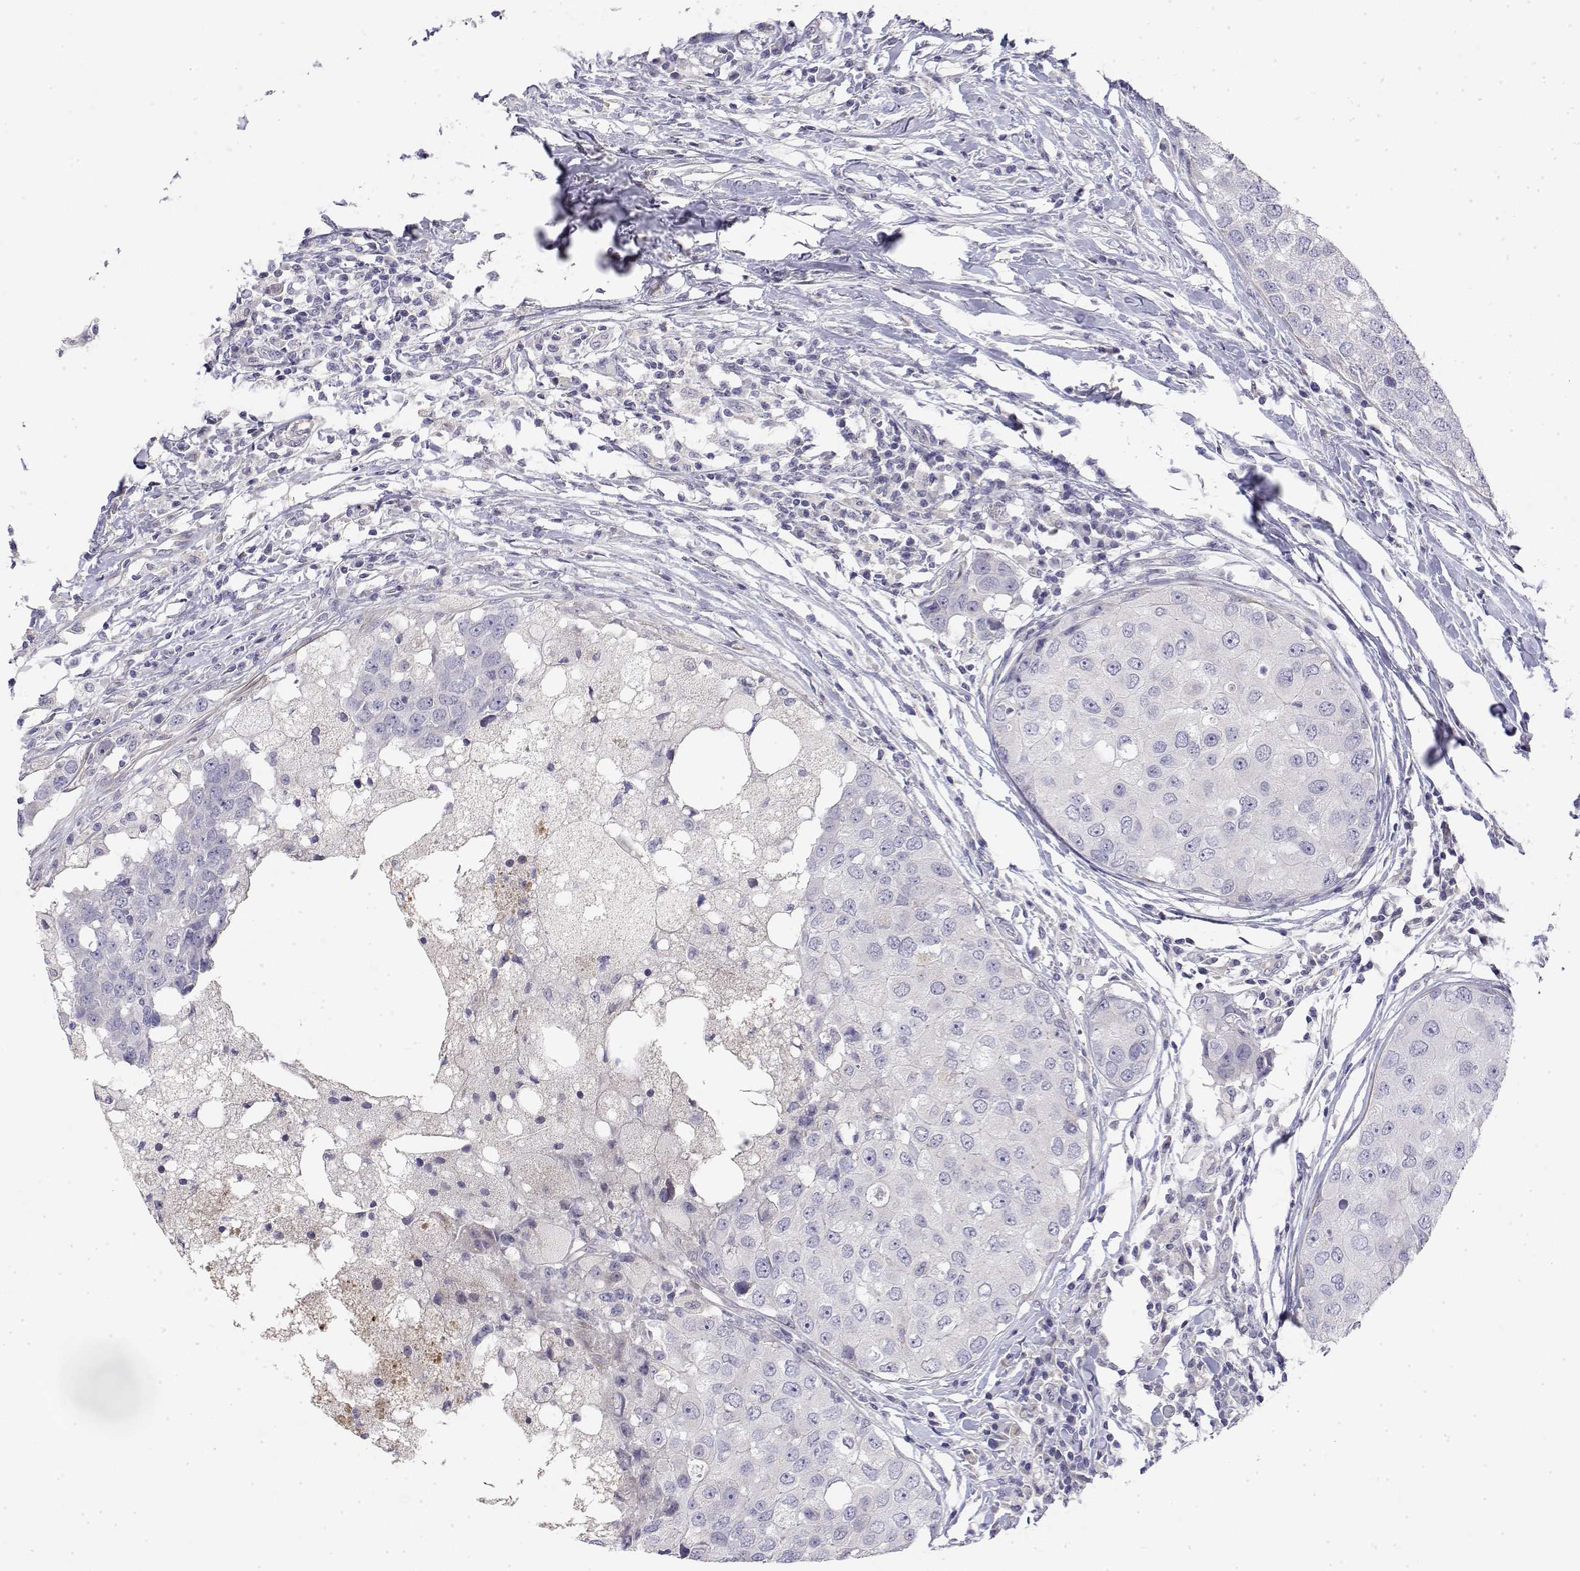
{"staining": {"intensity": "negative", "quantity": "none", "location": "none"}, "tissue": "breast cancer", "cell_type": "Tumor cells", "image_type": "cancer", "snomed": [{"axis": "morphology", "description": "Duct carcinoma"}, {"axis": "topography", "description": "Breast"}], "caption": "Immunohistochemistry (IHC) photomicrograph of human breast cancer stained for a protein (brown), which shows no expression in tumor cells.", "gene": "GGACT", "patient": {"sex": "female", "age": 27}}